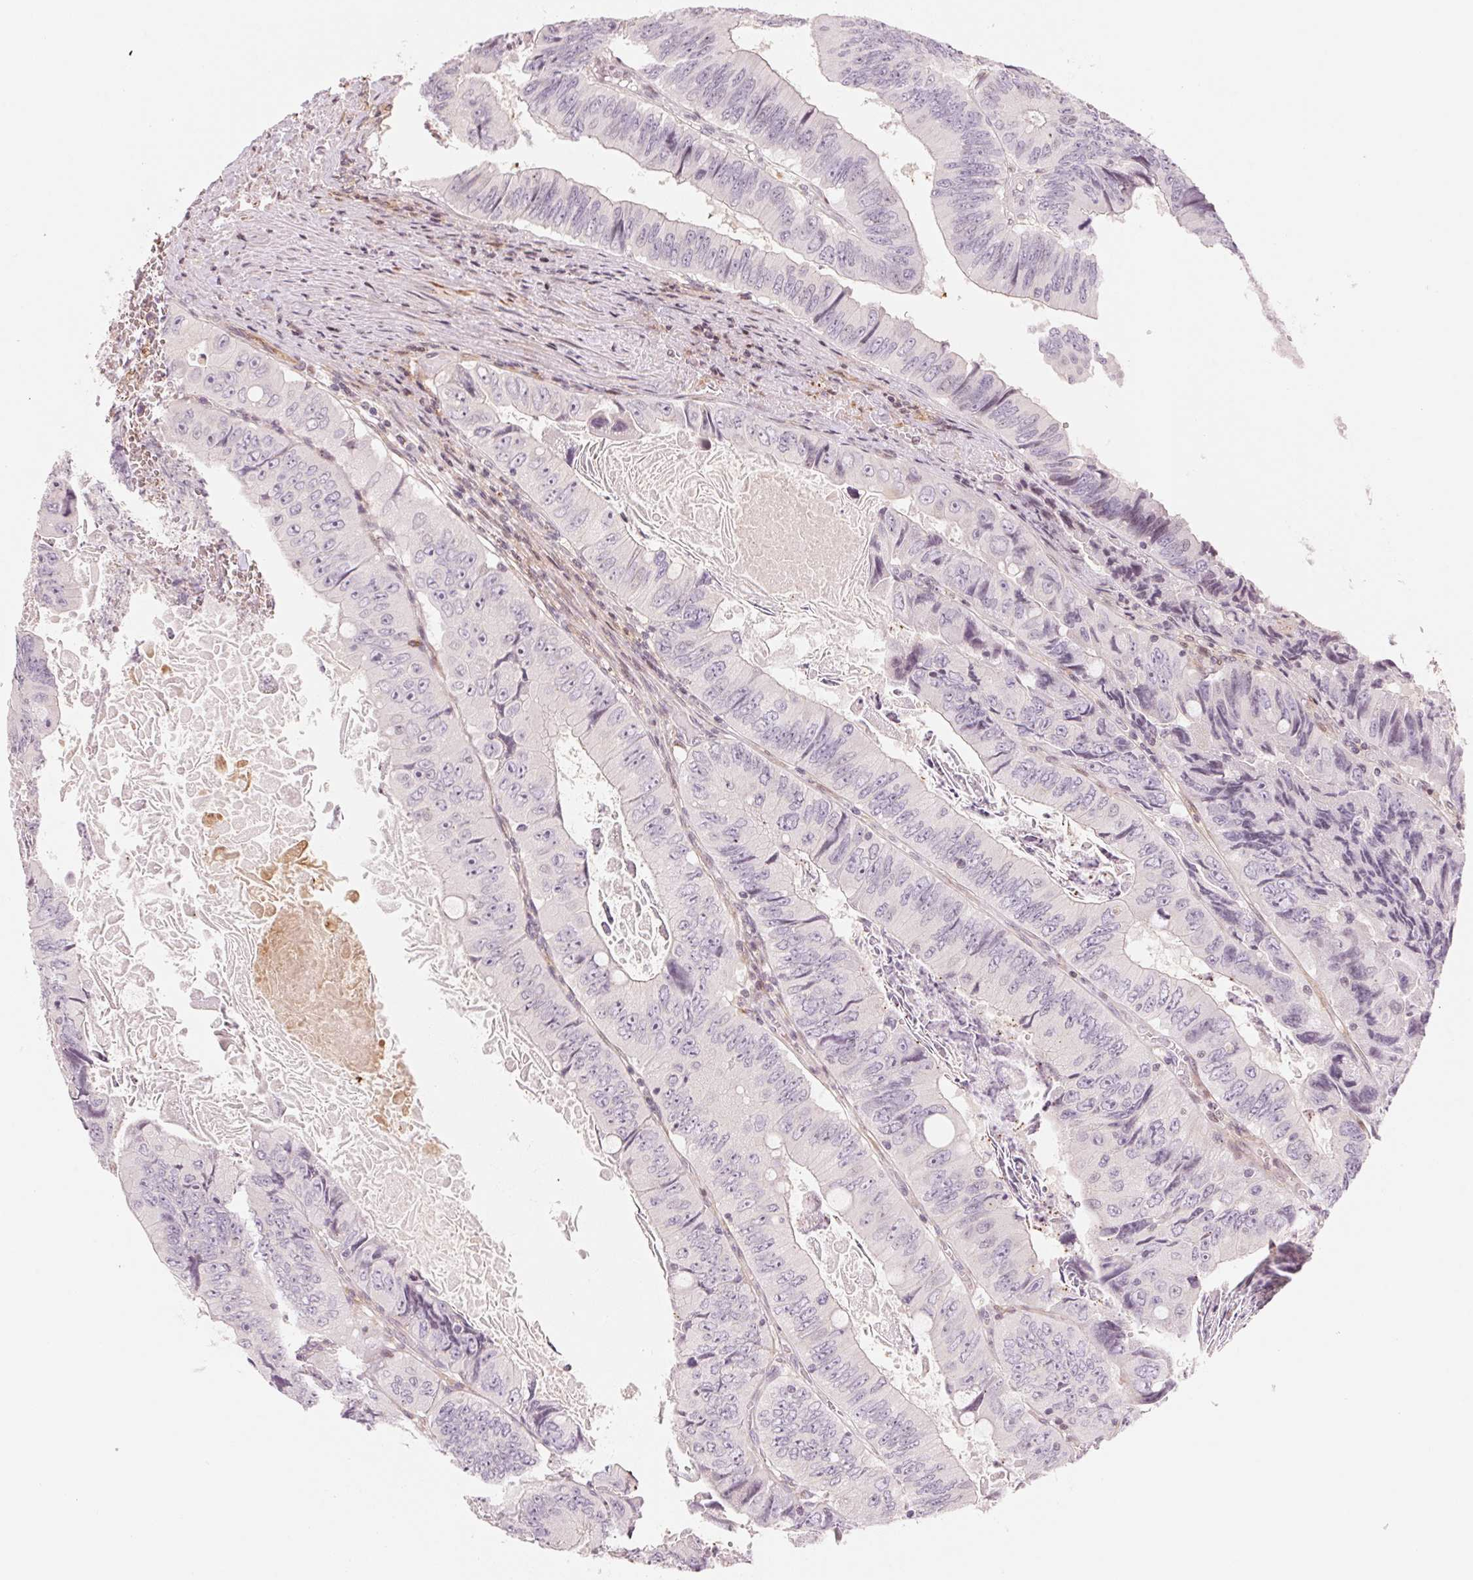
{"staining": {"intensity": "negative", "quantity": "none", "location": "none"}, "tissue": "colorectal cancer", "cell_type": "Tumor cells", "image_type": "cancer", "snomed": [{"axis": "morphology", "description": "Adenocarcinoma, NOS"}, {"axis": "topography", "description": "Colon"}], "caption": "Human colorectal adenocarcinoma stained for a protein using immunohistochemistry exhibits no staining in tumor cells.", "gene": "SLC17A4", "patient": {"sex": "female", "age": 84}}